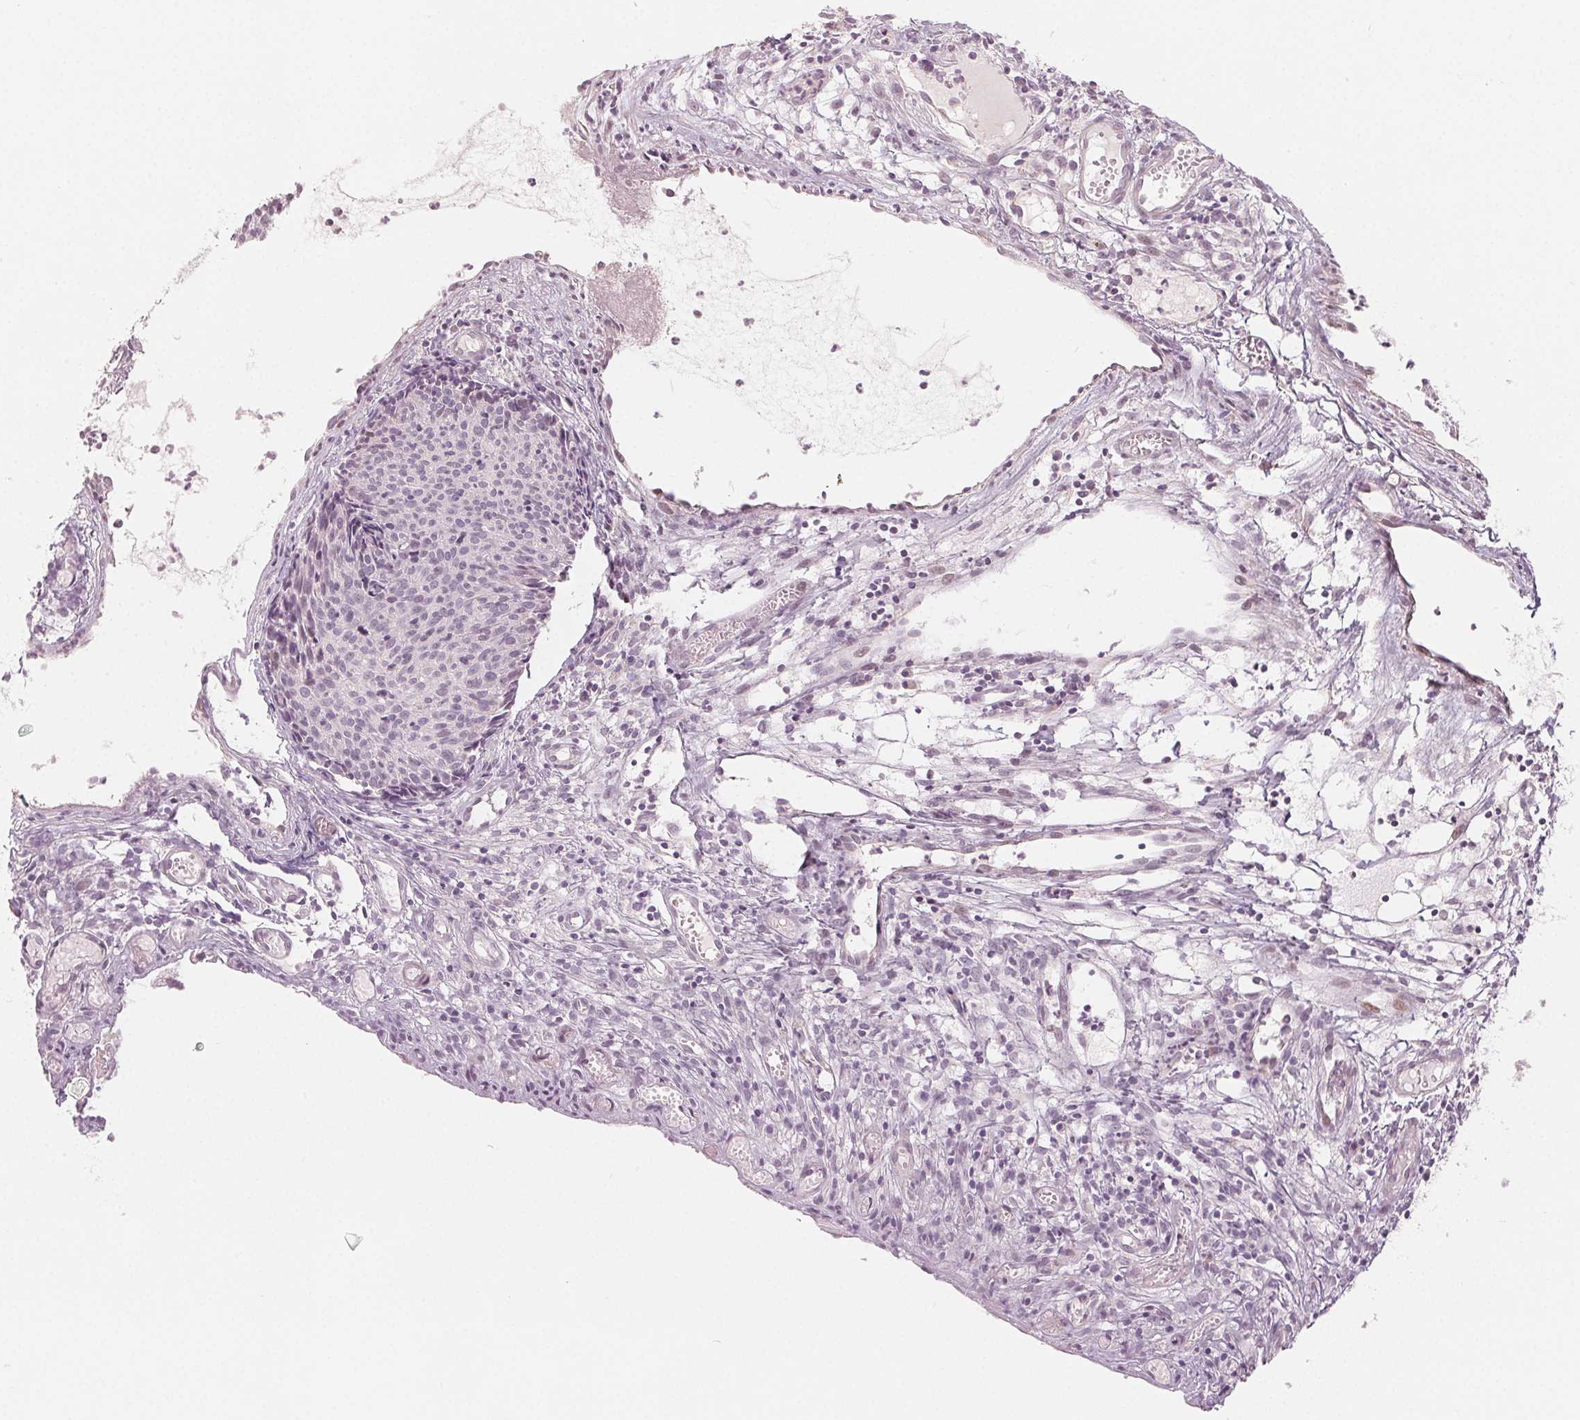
{"staining": {"intensity": "negative", "quantity": "none", "location": "none"}, "tissue": "cervical cancer", "cell_type": "Tumor cells", "image_type": "cancer", "snomed": [{"axis": "morphology", "description": "Squamous cell carcinoma, NOS"}, {"axis": "topography", "description": "Cervix"}], "caption": "The immunohistochemistry micrograph has no significant positivity in tumor cells of cervical cancer tissue.", "gene": "ZBBX", "patient": {"sex": "female", "age": 30}}